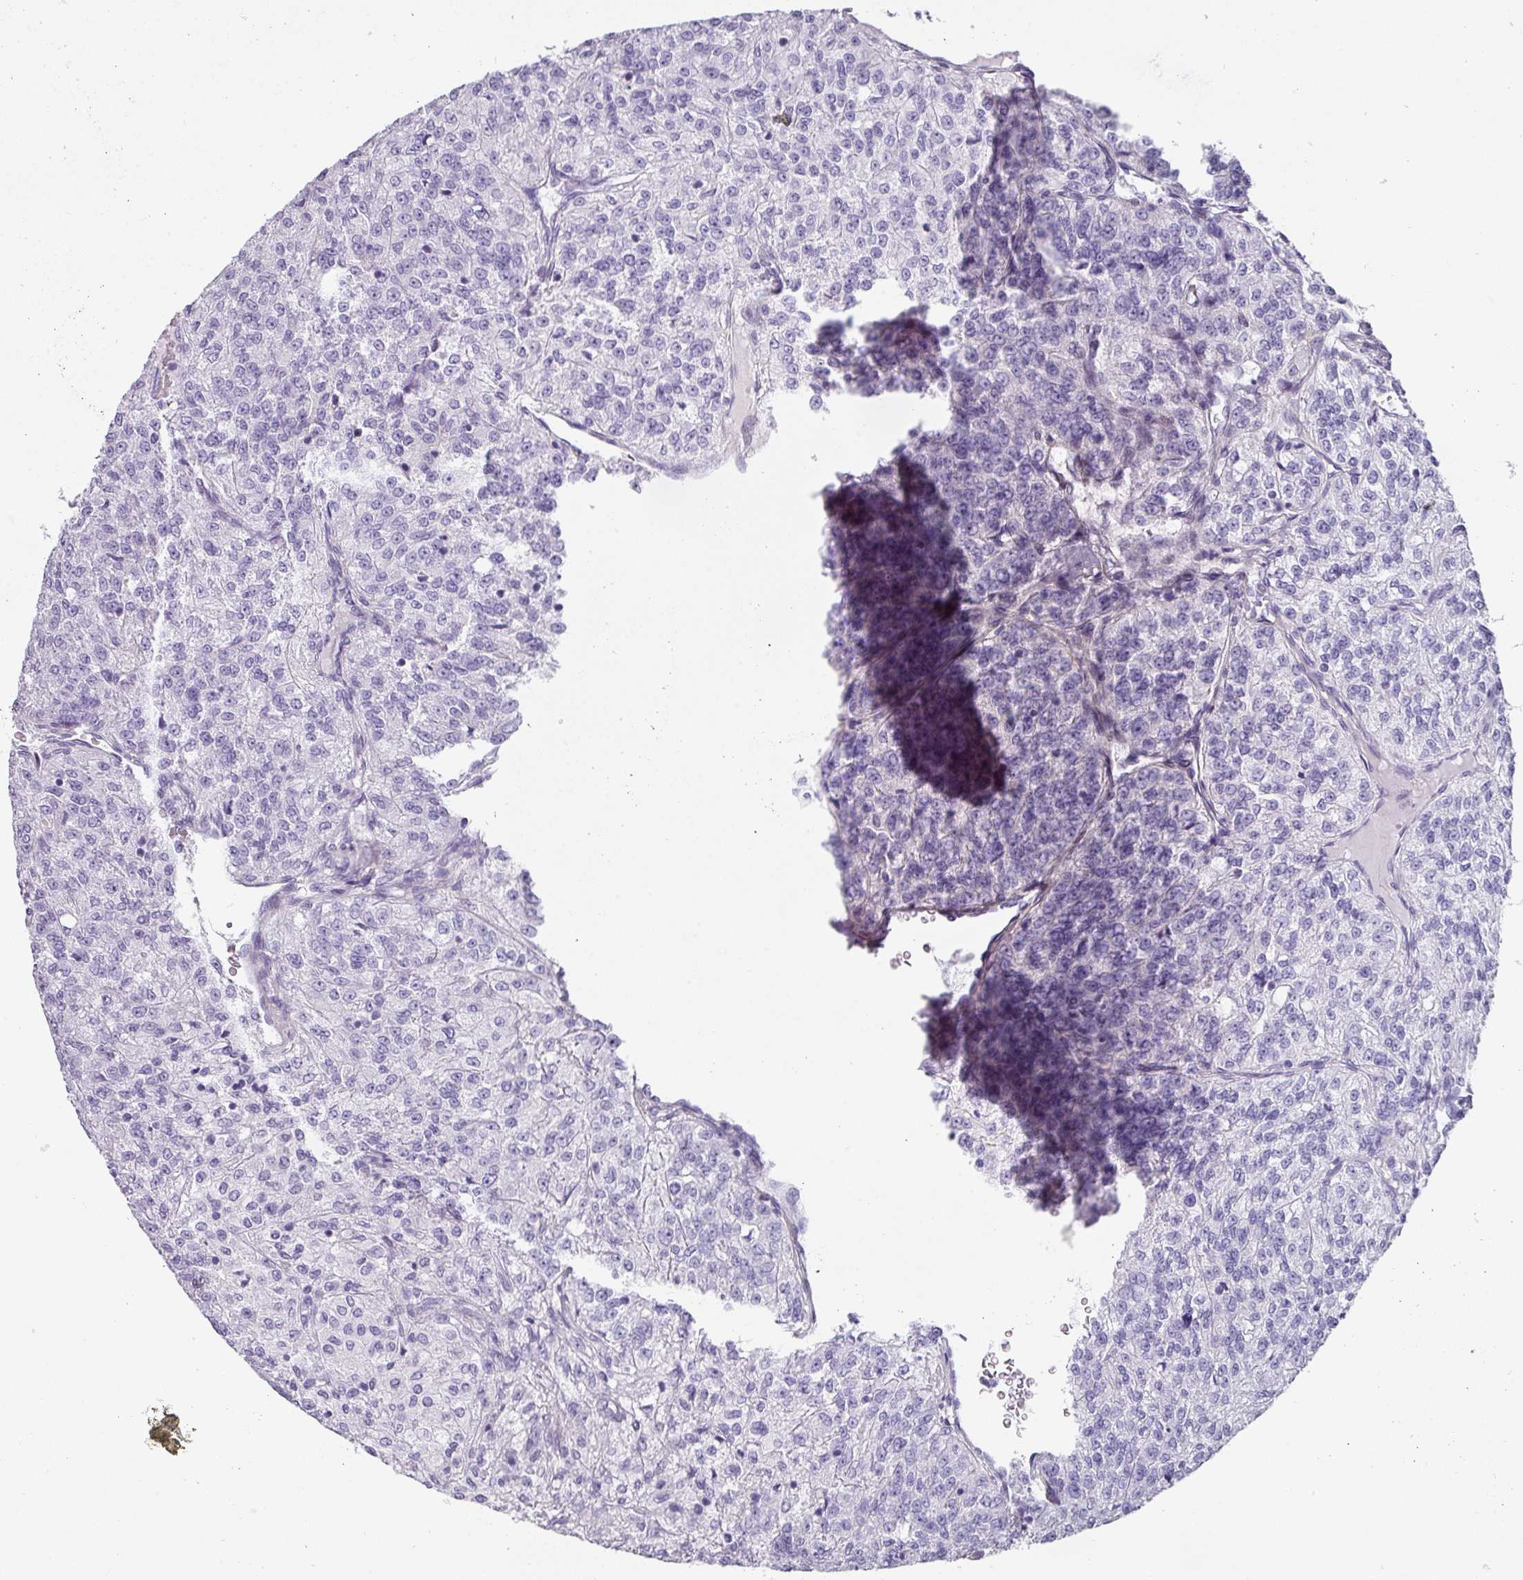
{"staining": {"intensity": "negative", "quantity": "none", "location": "none"}, "tissue": "renal cancer", "cell_type": "Tumor cells", "image_type": "cancer", "snomed": [{"axis": "morphology", "description": "Adenocarcinoma, NOS"}, {"axis": "topography", "description": "Kidney"}], "caption": "A micrograph of adenocarcinoma (renal) stained for a protein displays no brown staining in tumor cells.", "gene": "ANKRD29", "patient": {"sex": "female", "age": 63}}